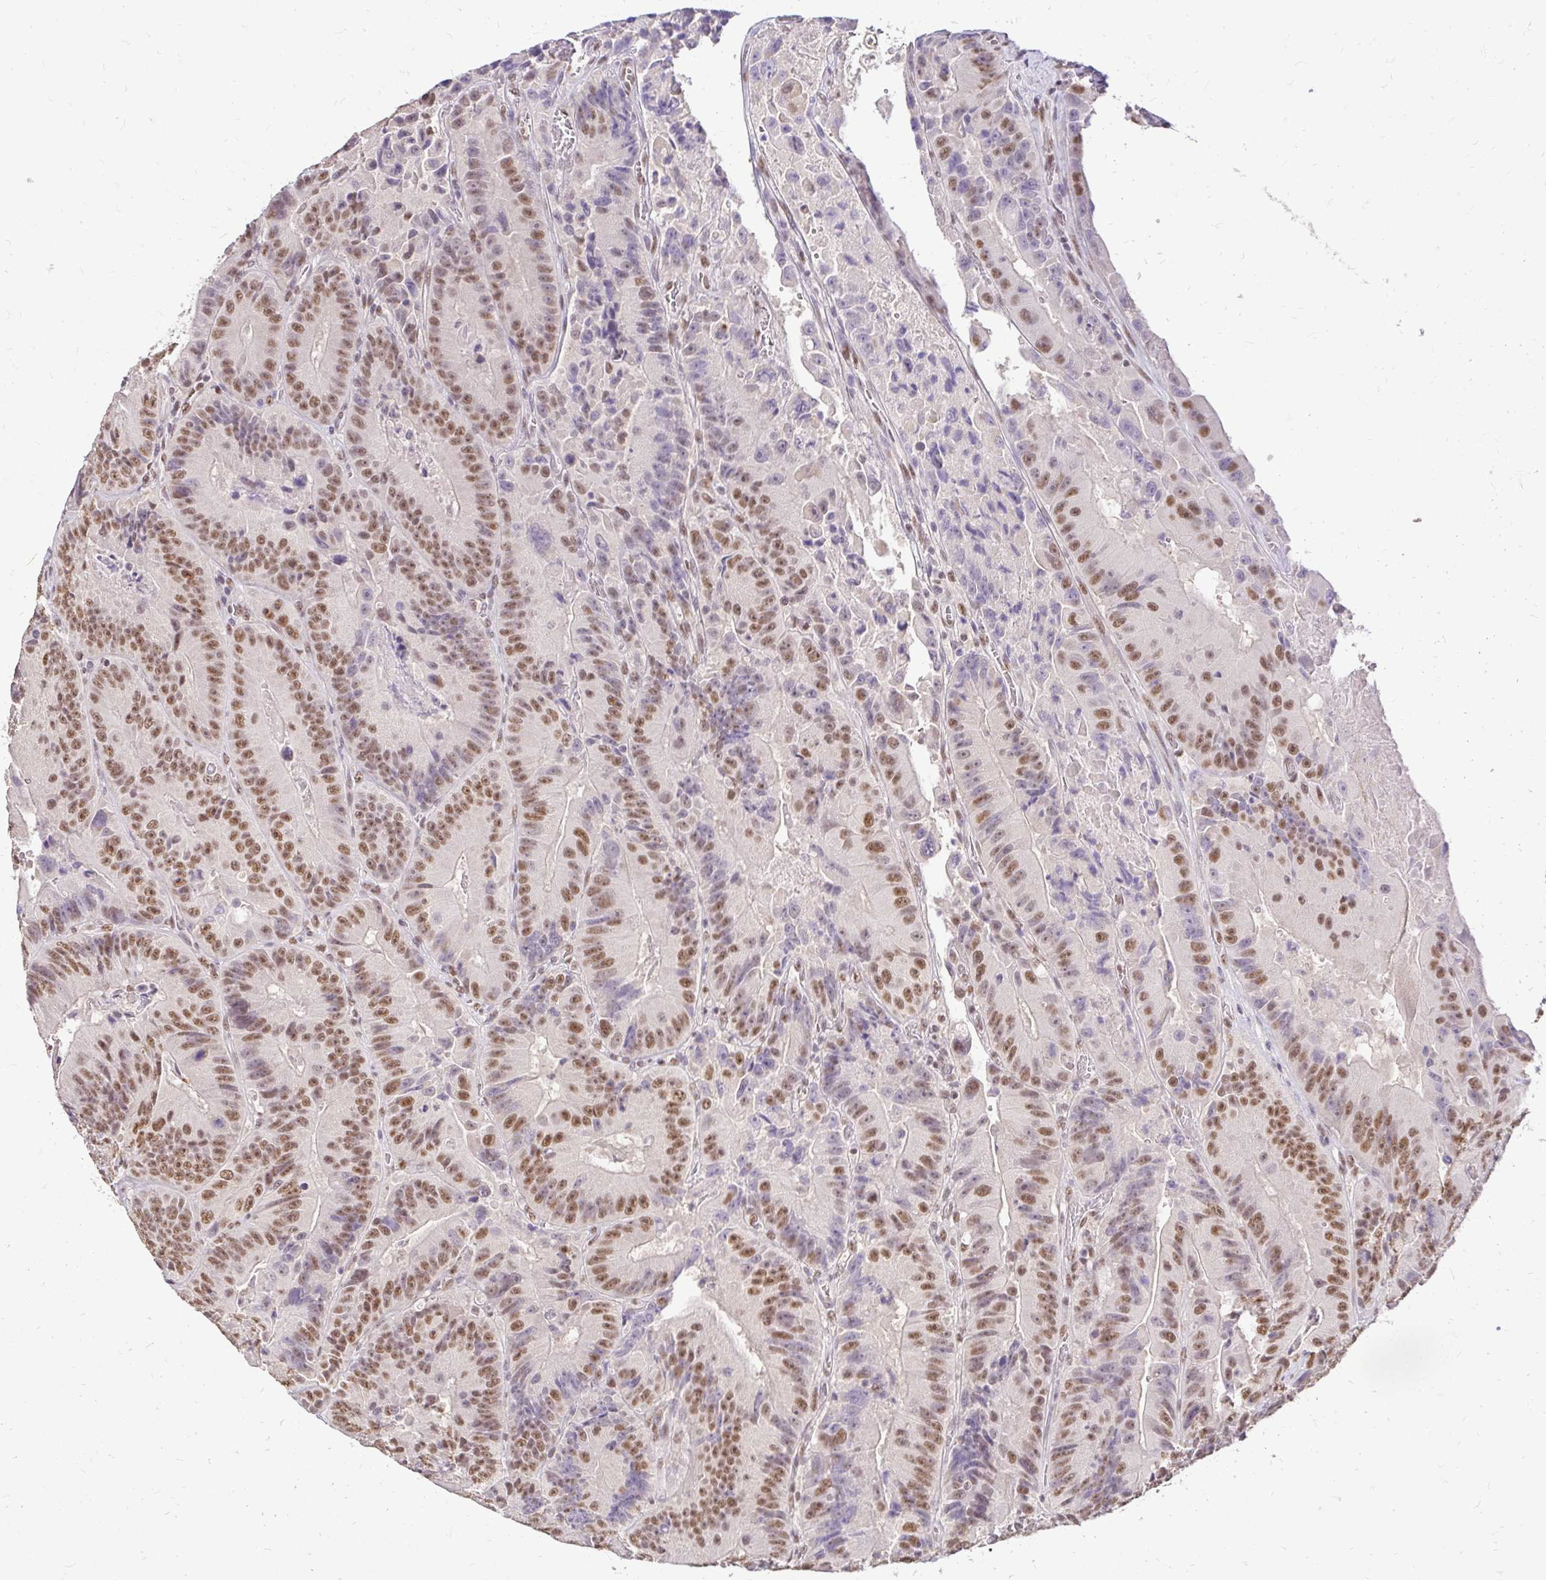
{"staining": {"intensity": "moderate", "quantity": ">75%", "location": "nuclear"}, "tissue": "colorectal cancer", "cell_type": "Tumor cells", "image_type": "cancer", "snomed": [{"axis": "morphology", "description": "Adenocarcinoma, NOS"}, {"axis": "topography", "description": "Colon"}], "caption": "Colorectal cancer stained with a protein marker shows moderate staining in tumor cells.", "gene": "RIMS4", "patient": {"sex": "female", "age": 86}}